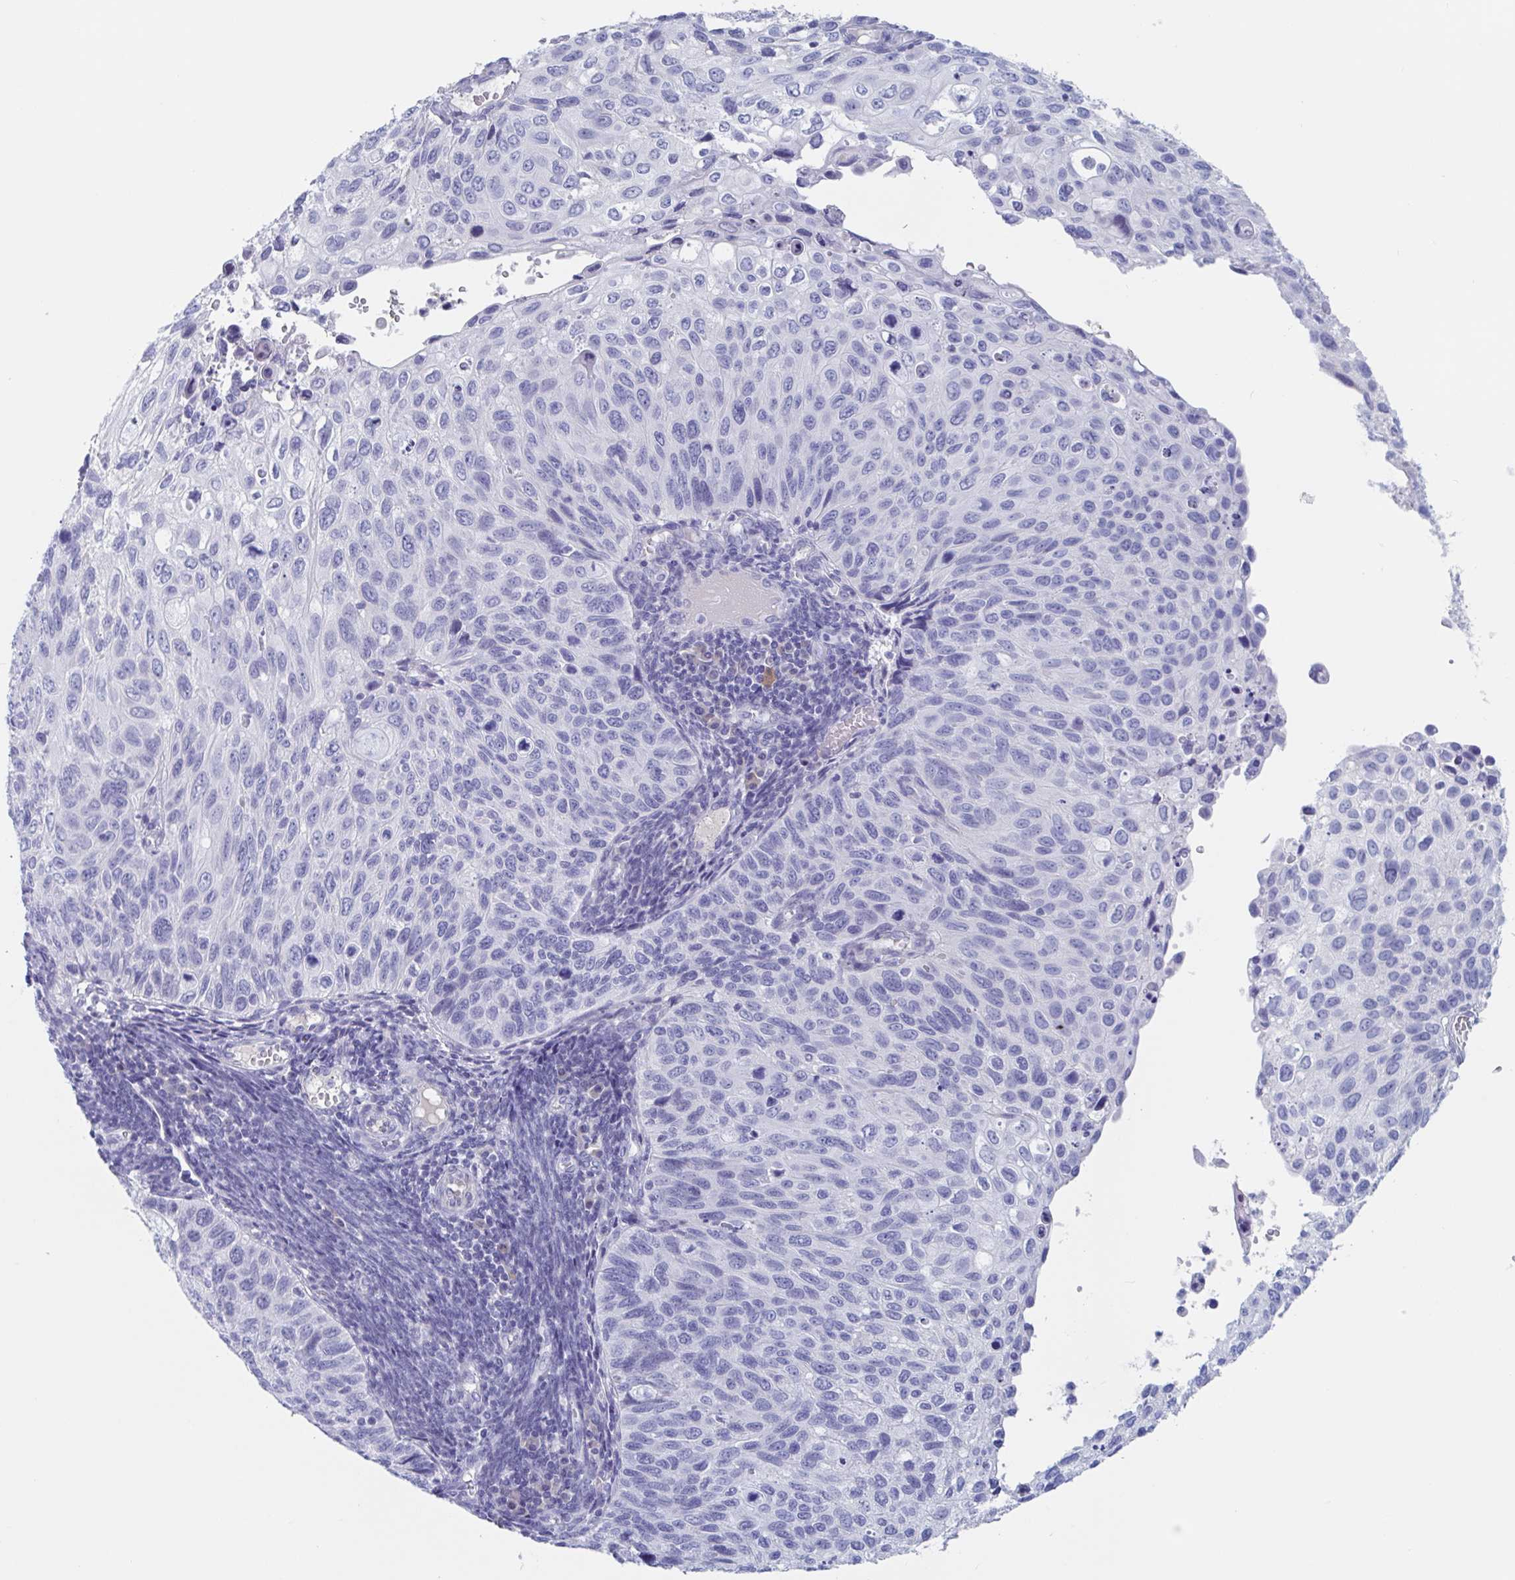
{"staining": {"intensity": "negative", "quantity": "none", "location": "none"}, "tissue": "cervical cancer", "cell_type": "Tumor cells", "image_type": "cancer", "snomed": [{"axis": "morphology", "description": "Squamous cell carcinoma, NOS"}, {"axis": "topography", "description": "Cervix"}], "caption": "Micrograph shows no protein staining in tumor cells of cervical squamous cell carcinoma tissue. (DAB (3,3'-diaminobenzidine) immunohistochemistry (IHC) visualized using brightfield microscopy, high magnification).", "gene": "DPEP3", "patient": {"sex": "female", "age": 70}}